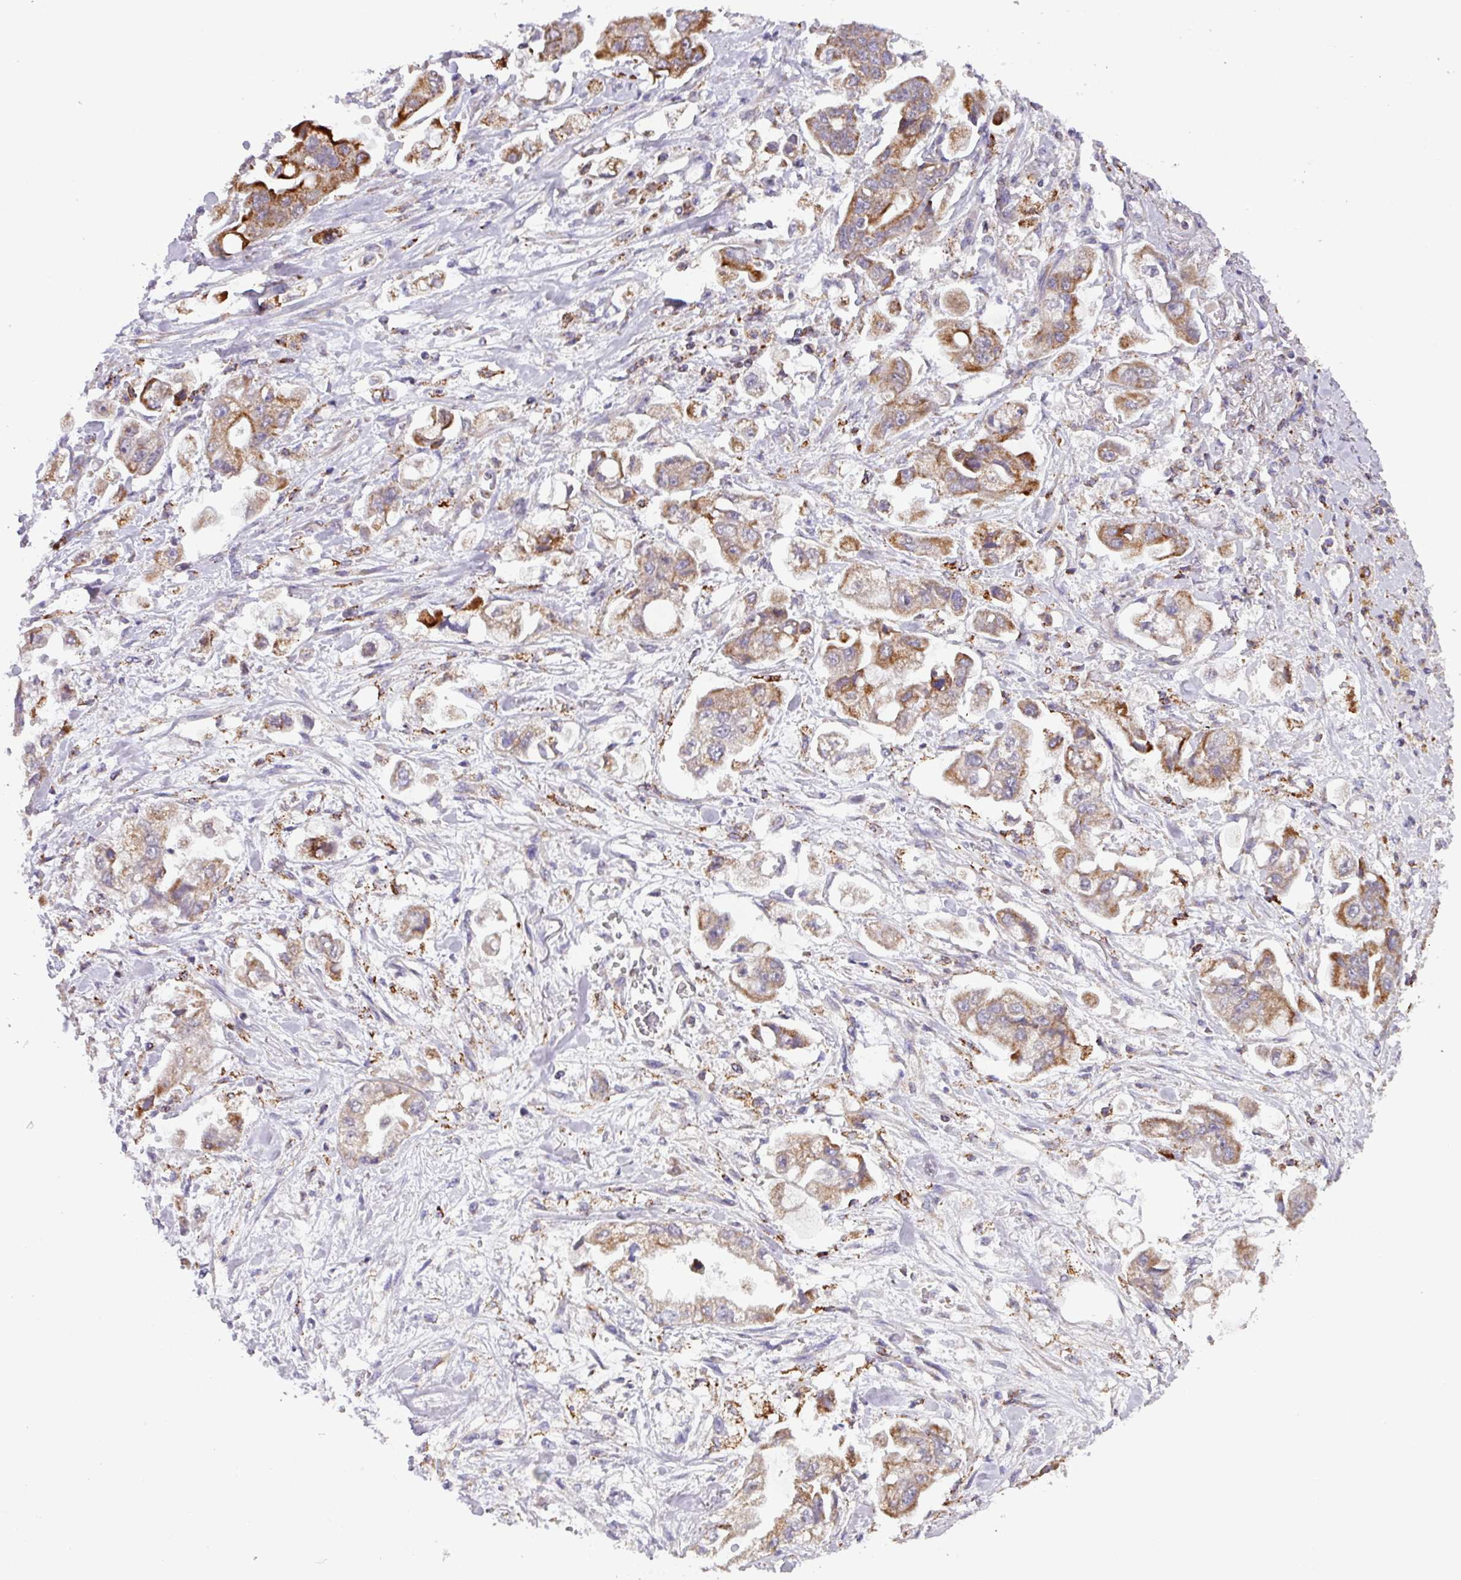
{"staining": {"intensity": "moderate", "quantity": "25%-75%", "location": "cytoplasmic/membranous"}, "tissue": "stomach cancer", "cell_type": "Tumor cells", "image_type": "cancer", "snomed": [{"axis": "morphology", "description": "Adenocarcinoma, NOS"}, {"axis": "topography", "description": "Stomach"}], "caption": "Immunohistochemistry (IHC) staining of stomach adenocarcinoma, which demonstrates medium levels of moderate cytoplasmic/membranous positivity in about 25%-75% of tumor cells indicating moderate cytoplasmic/membranous protein expression. The staining was performed using DAB (3,3'-diaminobenzidine) (brown) for protein detection and nuclei were counterstained in hematoxylin (blue).", "gene": "AKIRIN1", "patient": {"sex": "male", "age": 62}}